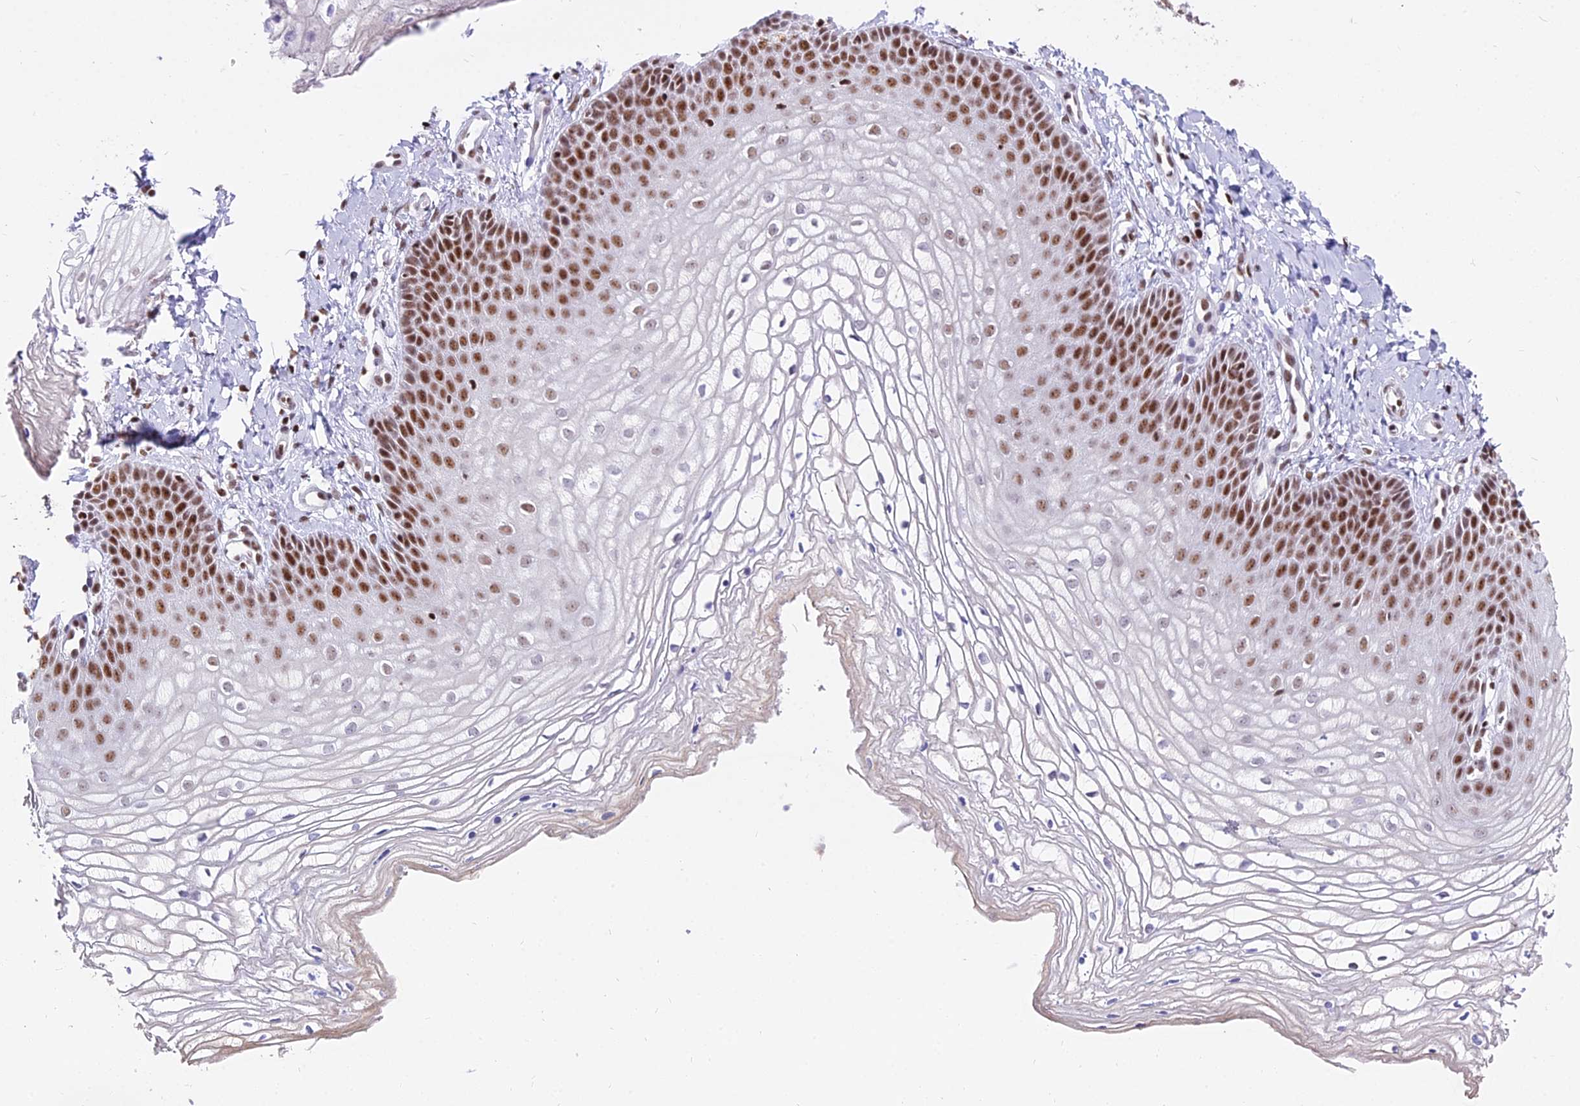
{"staining": {"intensity": "strong", "quantity": "25%-75%", "location": "nuclear"}, "tissue": "vagina", "cell_type": "Squamous epithelial cells", "image_type": "normal", "snomed": [{"axis": "morphology", "description": "Normal tissue, NOS"}, {"axis": "topography", "description": "Vagina"}], "caption": "A brown stain labels strong nuclear positivity of a protein in squamous epithelial cells of unremarkable vagina. The staining was performed using DAB (3,3'-diaminobenzidine) to visualize the protein expression in brown, while the nuclei were stained in blue with hematoxylin (Magnification: 20x).", "gene": "PARP1", "patient": {"sex": "female", "age": 68}}